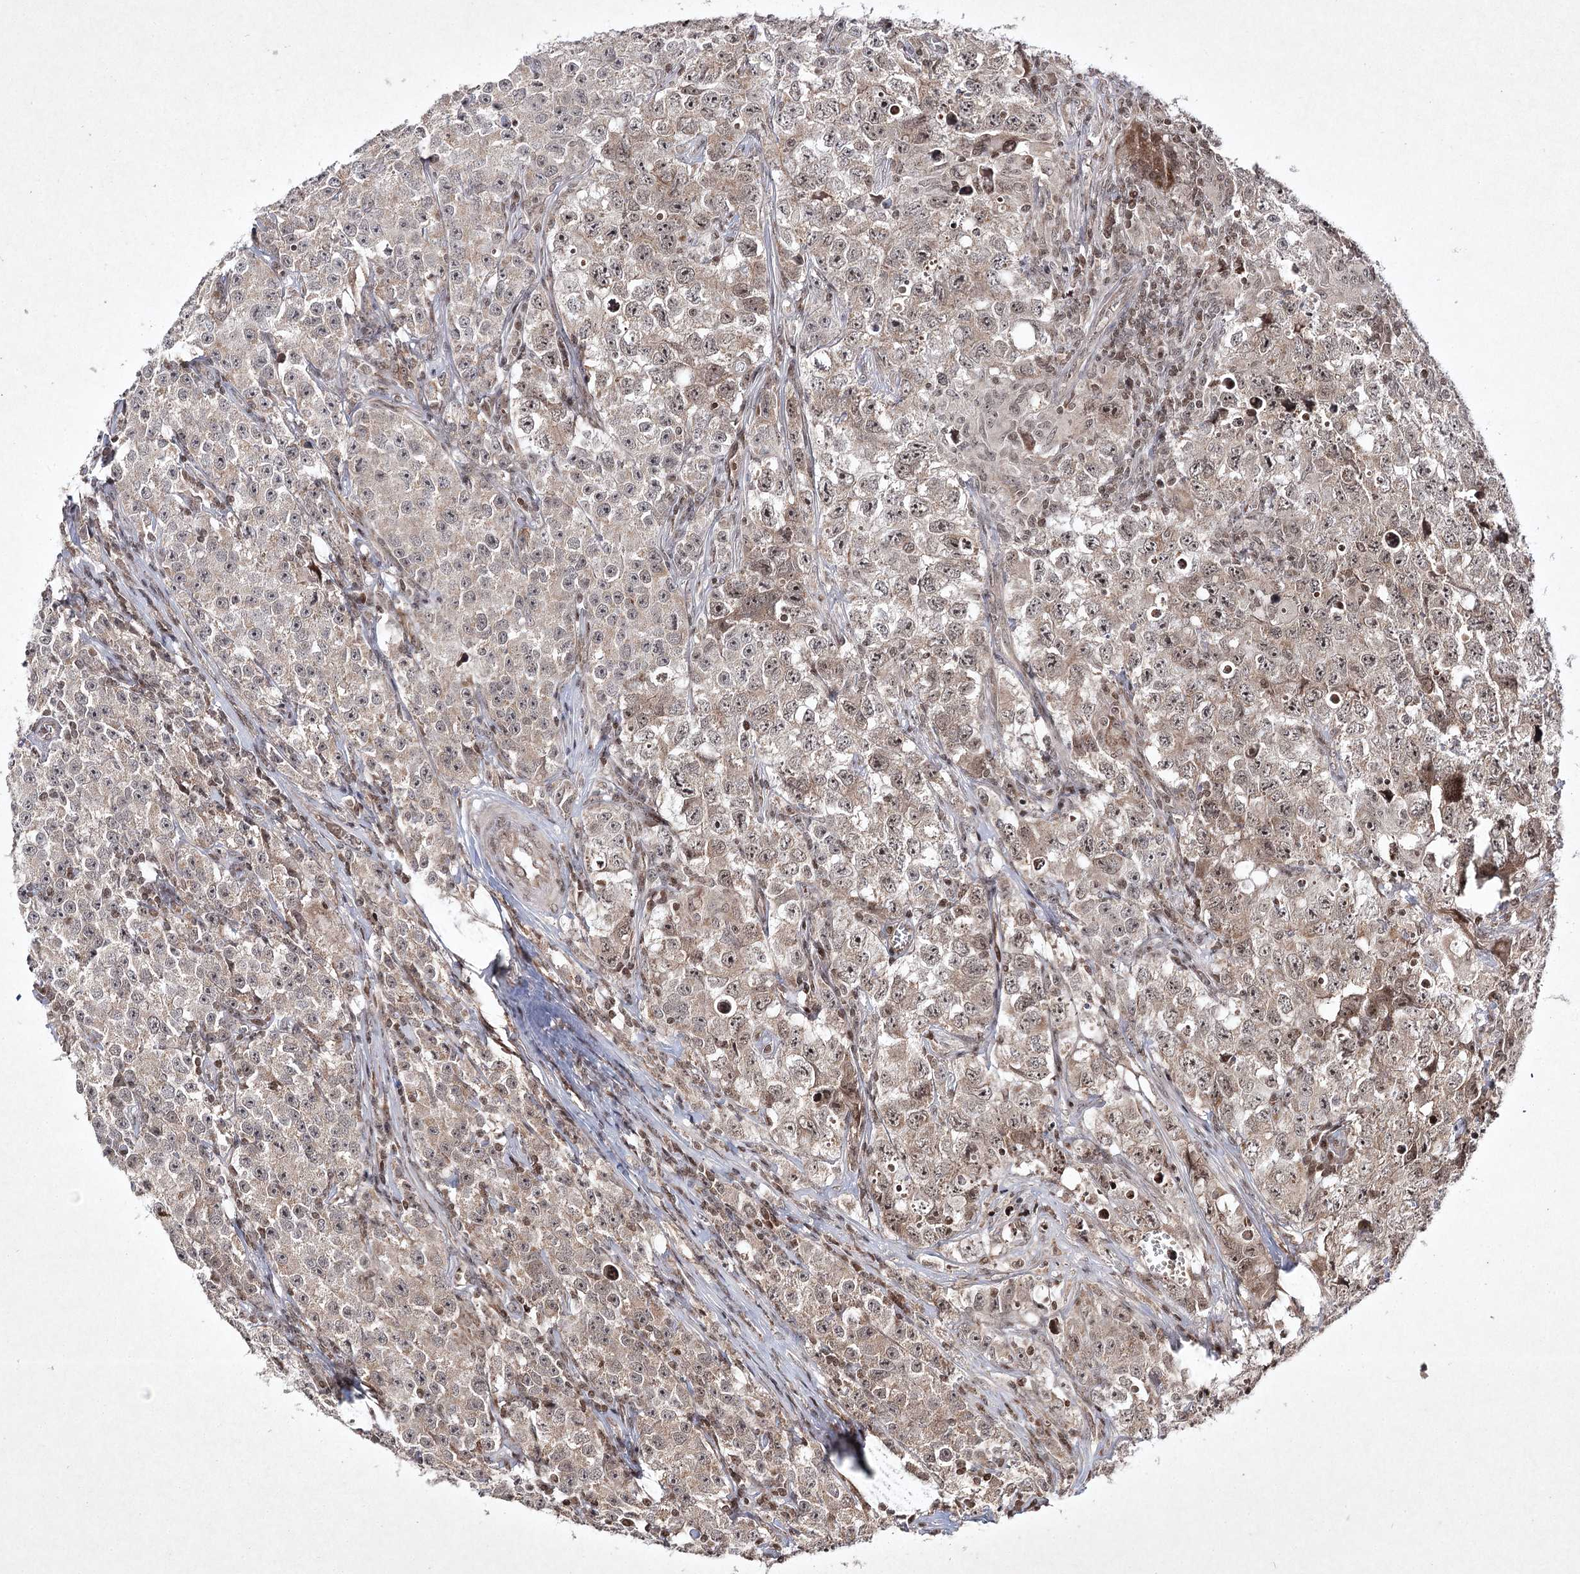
{"staining": {"intensity": "weak", "quantity": ">75%", "location": "nuclear"}, "tissue": "testis cancer", "cell_type": "Tumor cells", "image_type": "cancer", "snomed": [{"axis": "morphology", "description": "Seminoma, NOS"}, {"axis": "morphology", "description": "Carcinoma, Embryonal, NOS"}, {"axis": "topography", "description": "Testis"}], "caption": "Testis cancer was stained to show a protein in brown. There is low levels of weak nuclear positivity in approximately >75% of tumor cells.", "gene": "CARM1", "patient": {"sex": "male", "age": 43}}